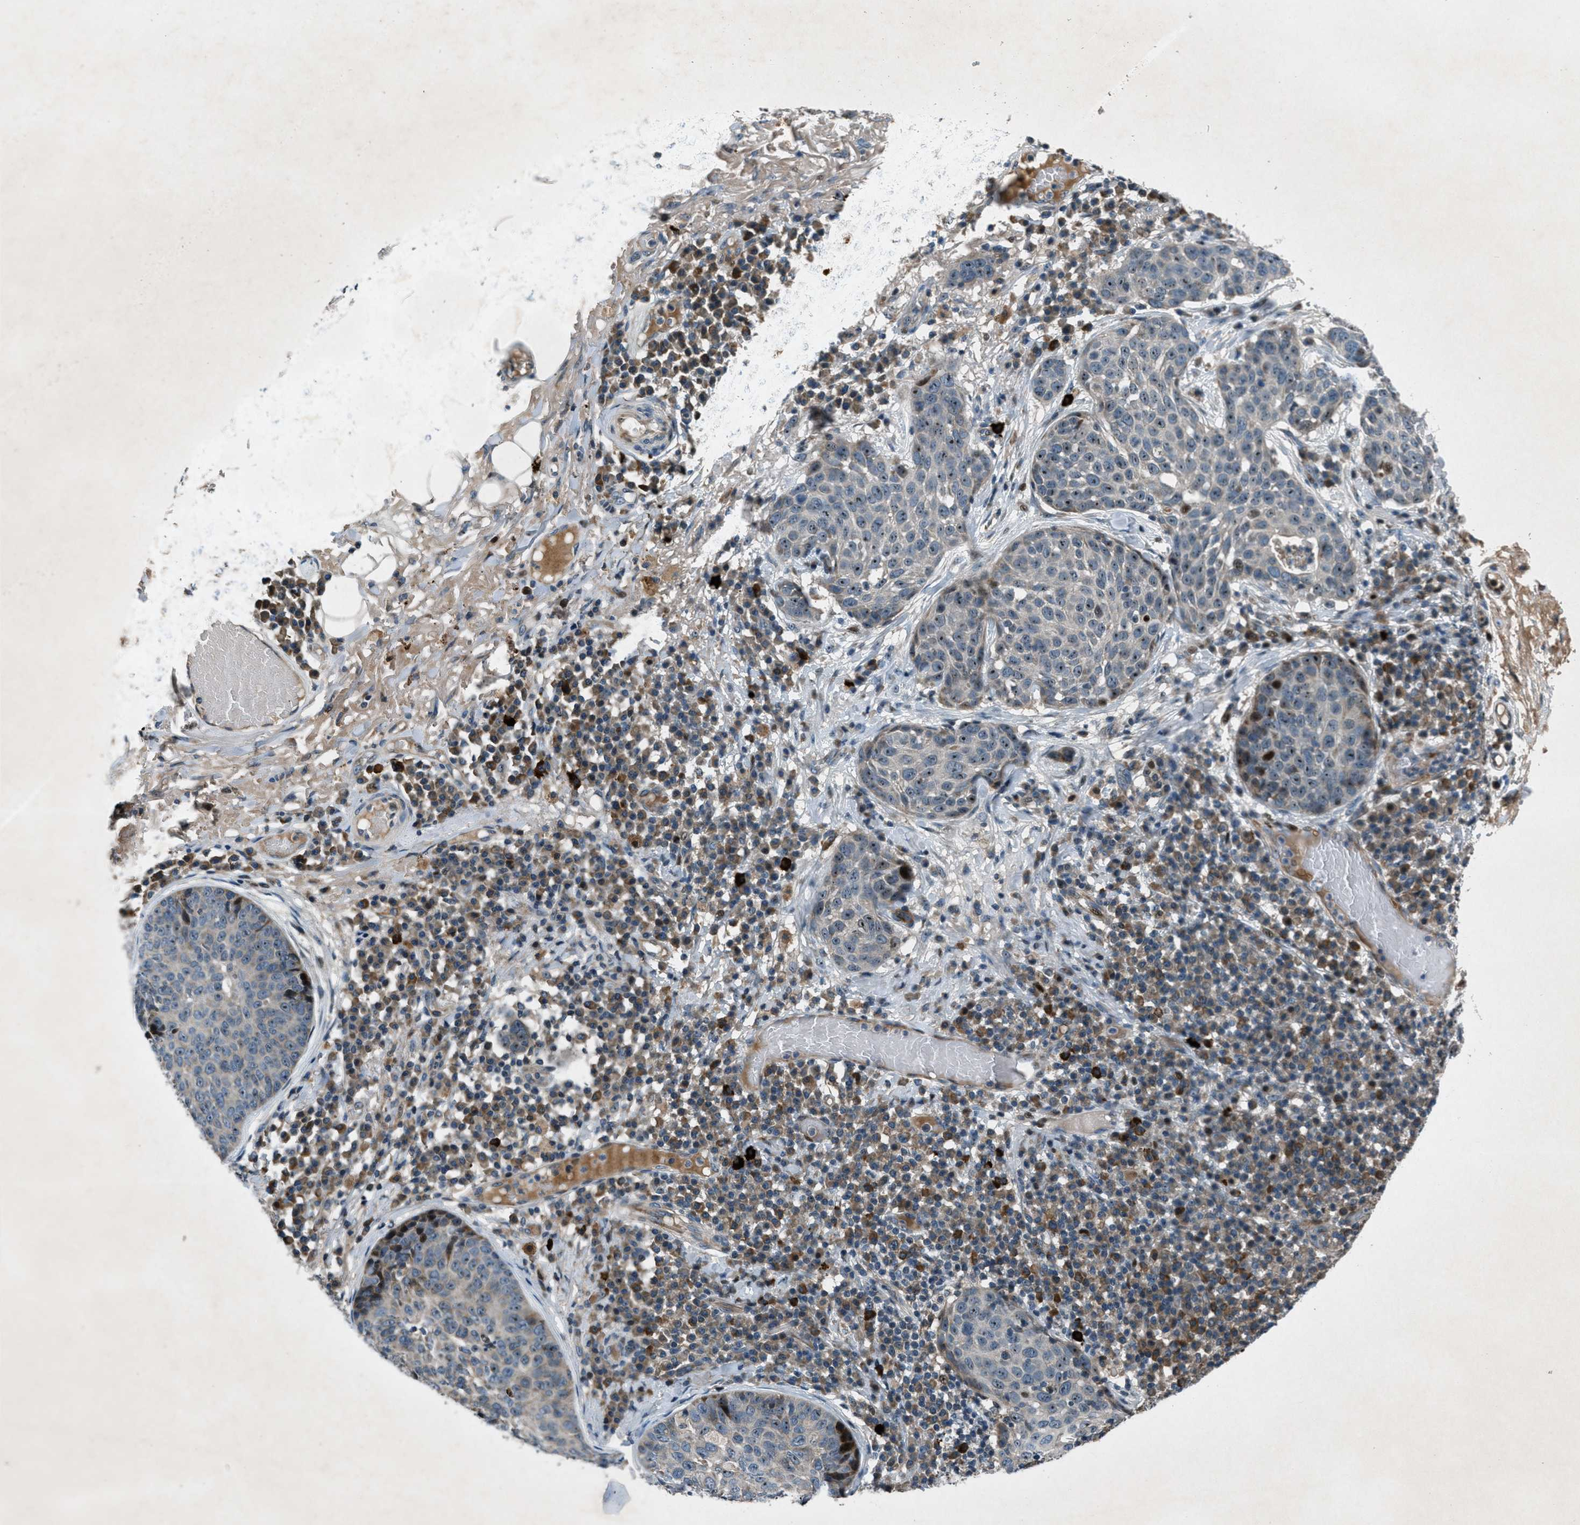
{"staining": {"intensity": "moderate", "quantity": "<25%", "location": "nuclear"}, "tissue": "skin cancer", "cell_type": "Tumor cells", "image_type": "cancer", "snomed": [{"axis": "morphology", "description": "Squamous cell carcinoma in situ, NOS"}, {"axis": "morphology", "description": "Squamous cell carcinoma, NOS"}, {"axis": "topography", "description": "Skin"}], "caption": "About <25% of tumor cells in human squamous cell carcinoma (skin) exhibit moderate nuclear protein positivity as visualized by brown immunohistochemical staining.", "gene": "CLEC2D", "patient": {"sex": "male", "age": 93}}